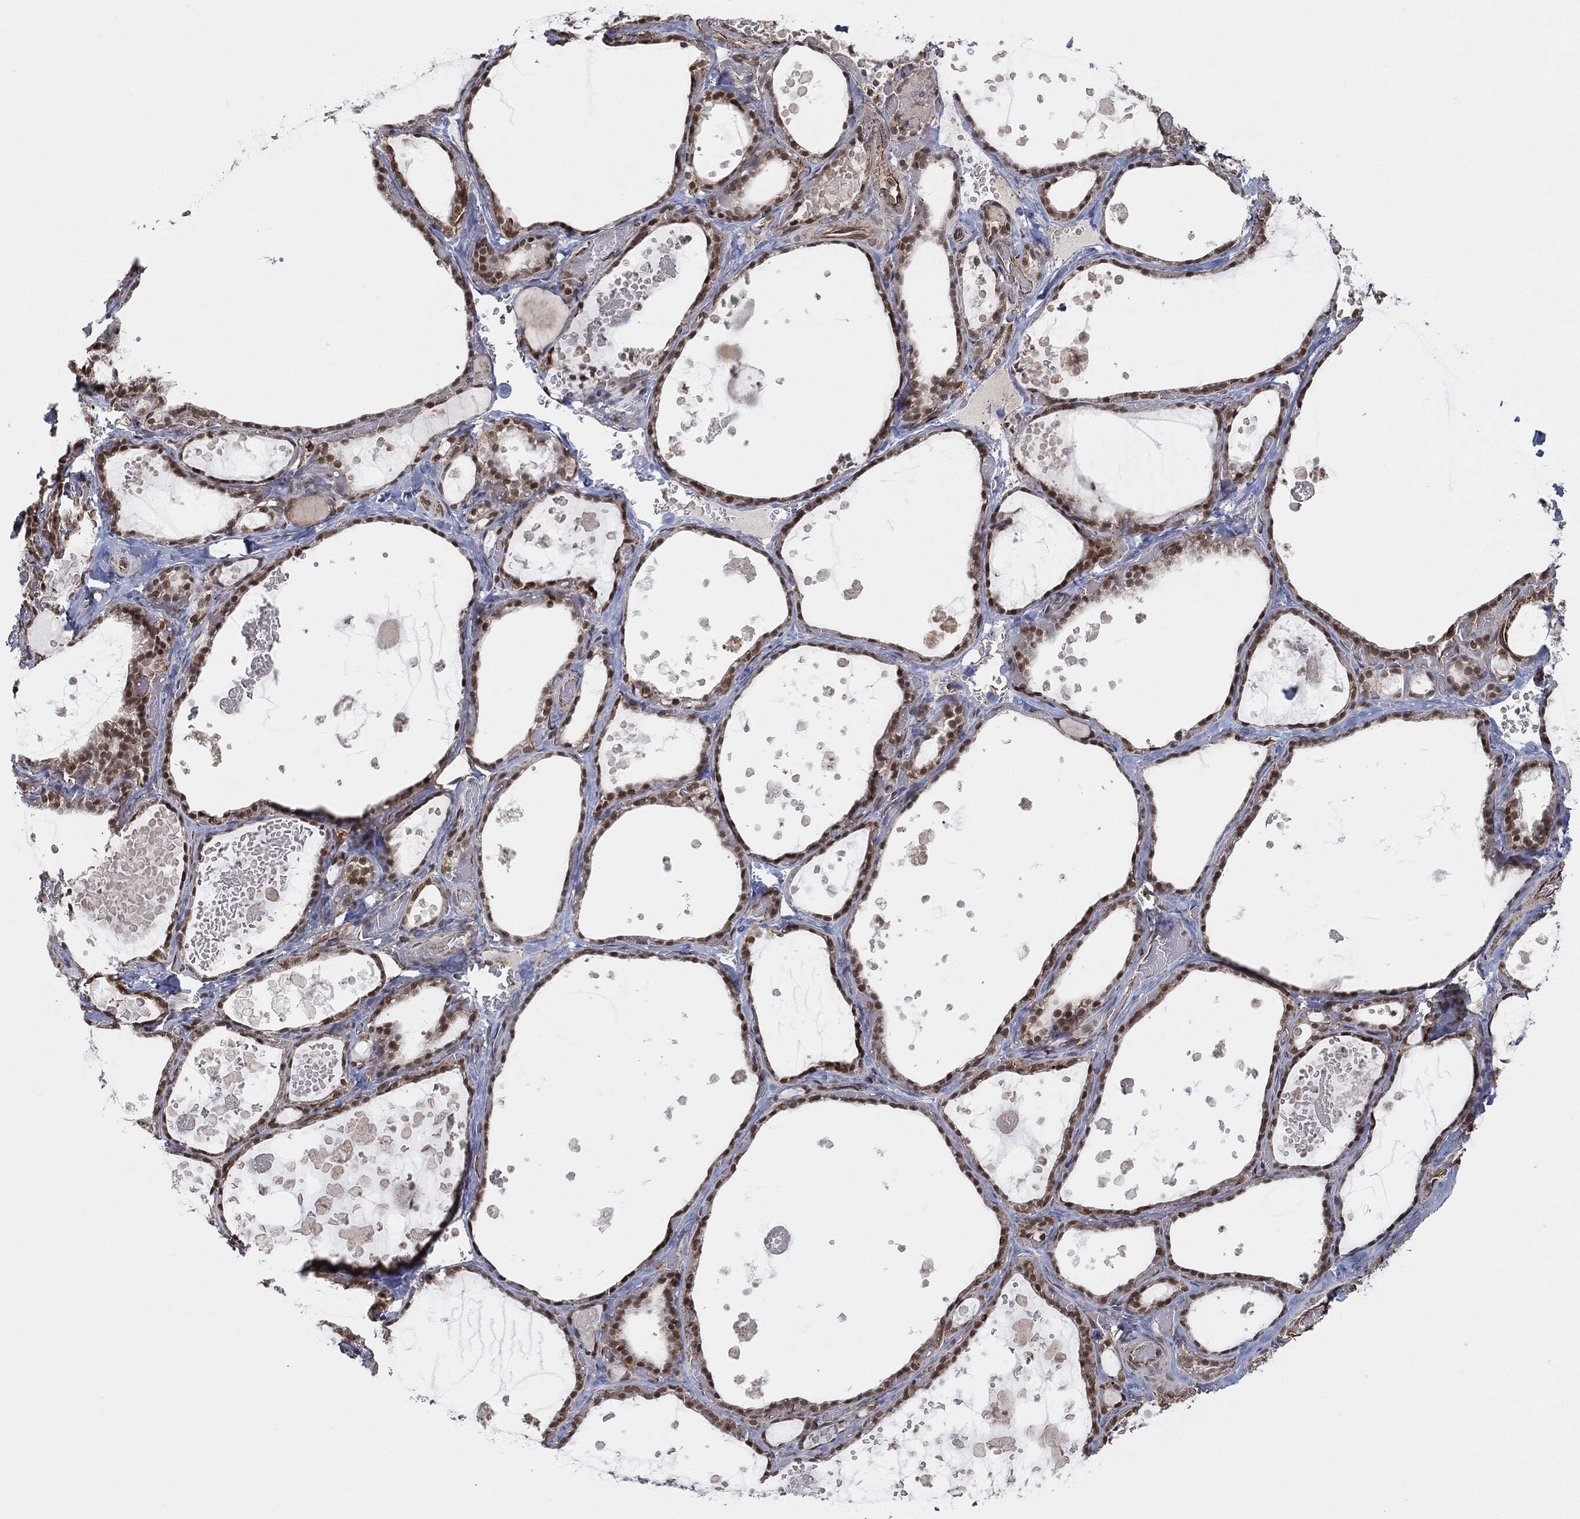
{"staining": {"intensity": "moderate", "quantity": ">75%", "location": "nuclear"}, "tissue": "thyroid gland", "cell_type": "Glandular cells", "image_type": "normal", "snomed": [{"axis": "morphology", "description": "Normal tissue, NOS"}, {"axis": "topography", "description": "Thyroid gland"}], "caption": "Thyroid gland stained for a protein (brown) displays moderate nuclear positive staining in about >75% of glandular cells.", "gene": "TP53RK", "patient": {"sex": "female", "age": 56}}